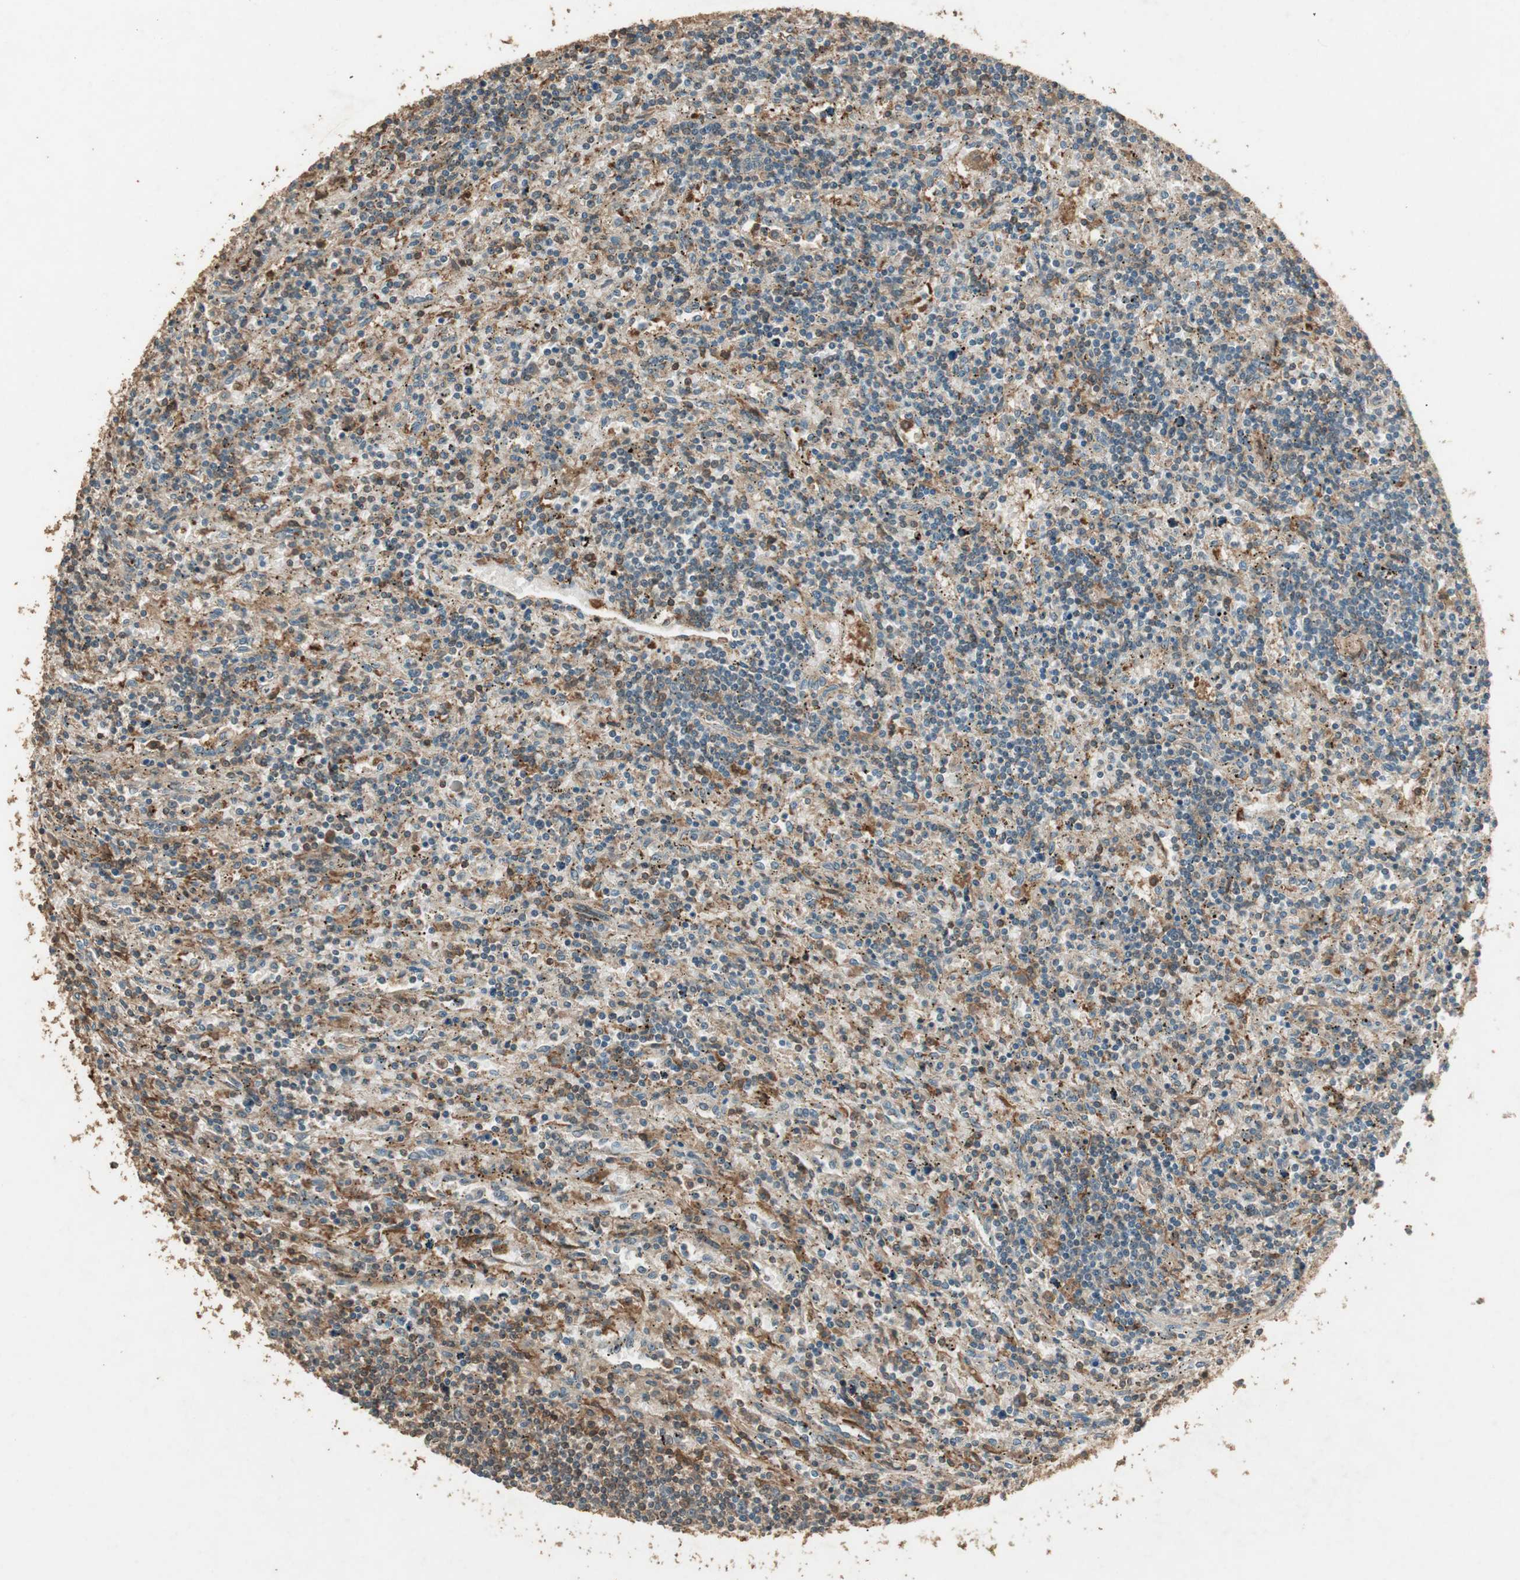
{"staining": {"intensity": "weak", "quantity": "25%-75%", "location": "cytoplasmic/membranous"}, "tissue": "lymphoma", "cell_type": "Tumor cells", "image_type": "cancer", "snomed": [{"axis": "morphology", "description": "Malignant lymphoma, non-Hodgkin's type, Low grade"}, {"axis": "topography", "description": "Spleen"}], "caption": "Brown immunohistochemical staining in lymphoma shows weak cytoplasmic/membranous expression in about 25%-75% of tumor cells. The staining is performed using DAB brown chromogen to label protein expression. The nuclei are counter-stained blue using hematoxylin.", "gene": "USP2", "patient": {"sex": "male", "age": 76}}